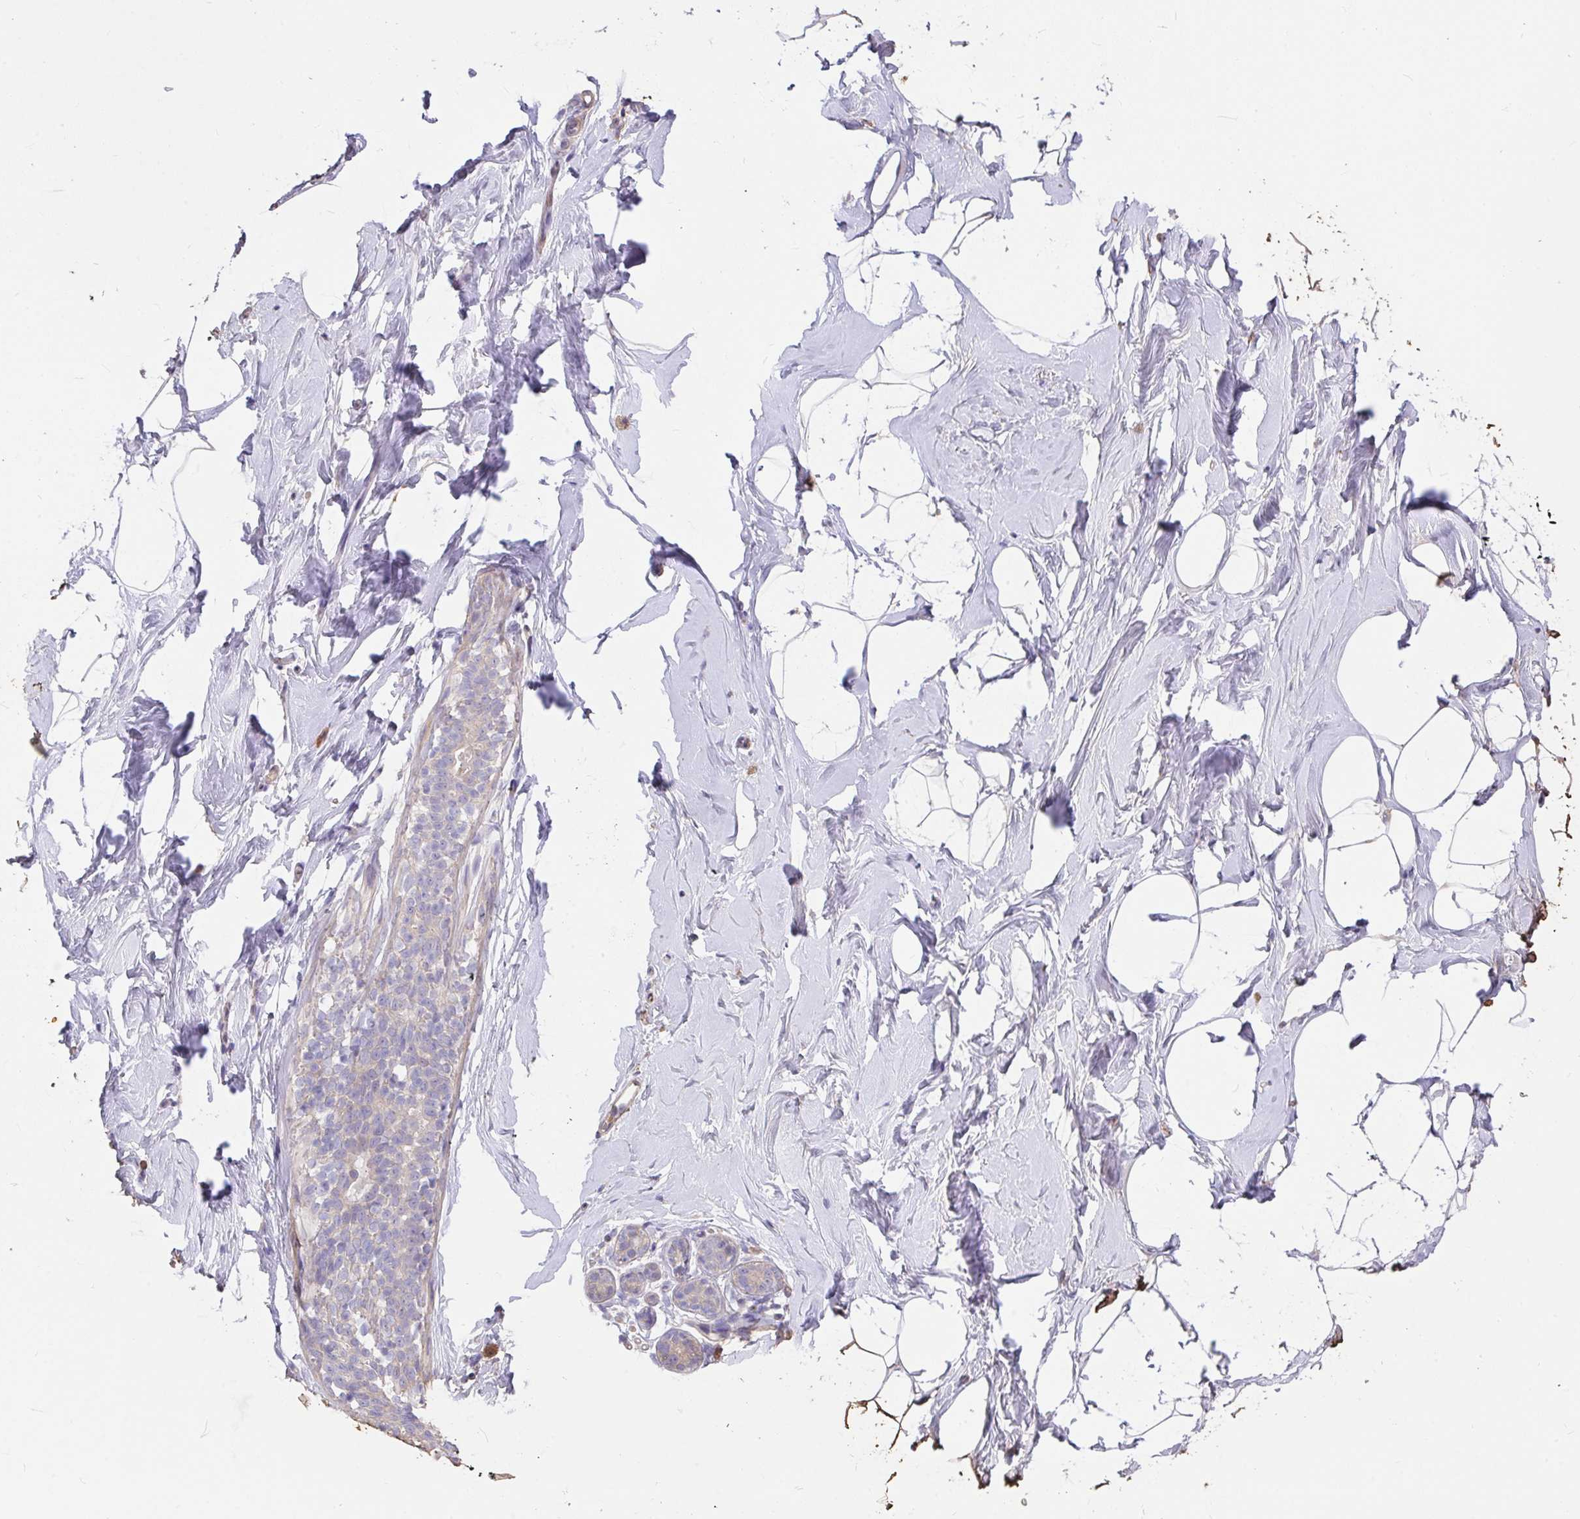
{"staining": {"intensity": "negative", "quantity": "none", "location": "none"}, "tissue": "breast", "cell_type": "Adipocytes", "image_type": "normal", "snomed": [{"axis": "morphology", "description": "Normal tissue, NOS"}, {"axis": "topography", "description": "Breast"}], "caption": "Adipocytes show no significant protein expression in normal breast.", "gene": "FCER1A", "patient": {"sex": "female", "age": 32}}